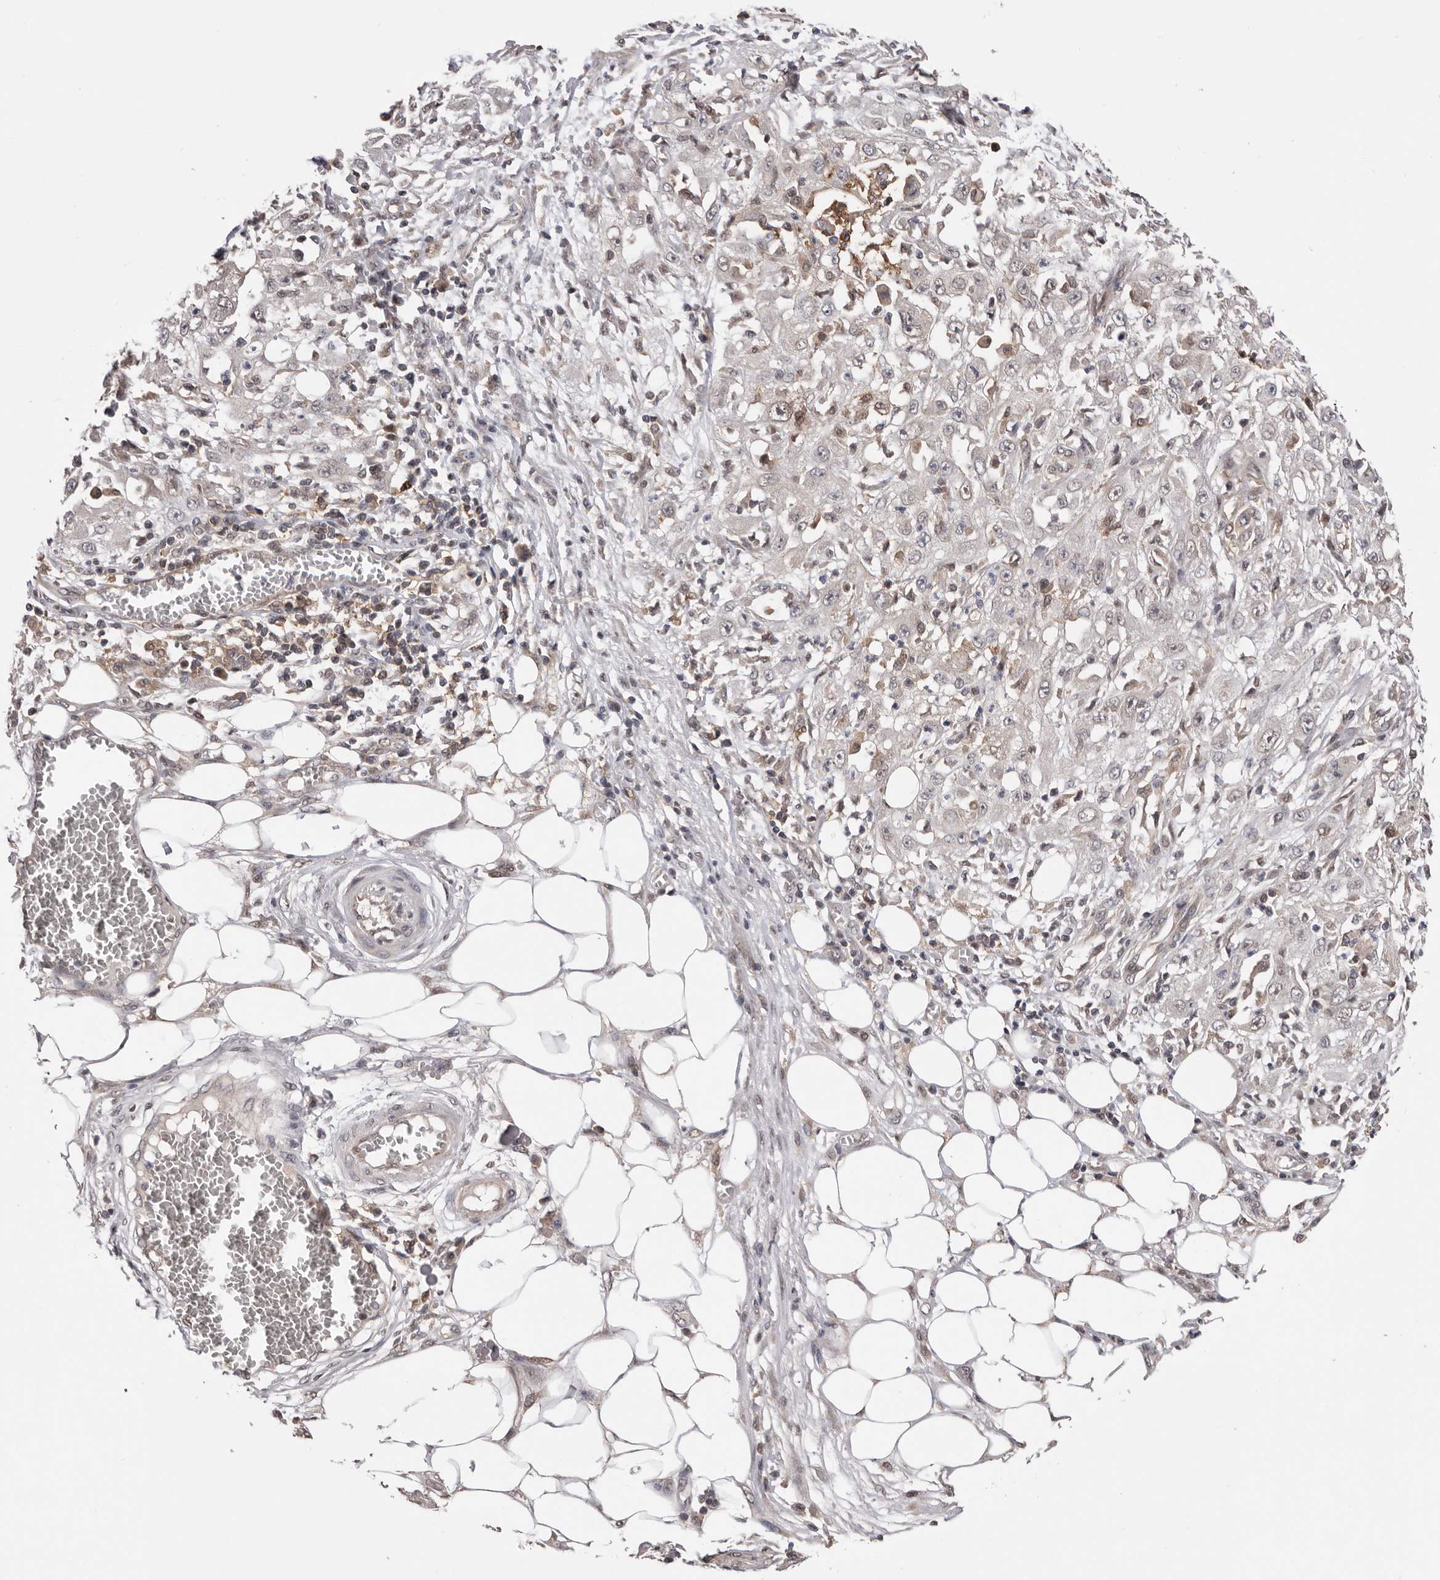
{"staining": {"intensity": "negative", "quantity": "none", "location": "none"}, "tissue": "skin cancer", "cell_type": "Tumor cells", "image_type": "cancer", "snomed": [{"axis": "morphology", "description": "Squamous cell carcinoma, NOS"}, {"axis": "morphology", "description": "Squamous cell carcinoma, metastatic, NOS"}, {"axis": "topography", "description": "Skin"}, {"axis": "topography", "description": "Lymph node"}], "caption": "High power microscopy photomicrograph of an immunohistochemistry histopathology image of skin cancer (squamous cell carcinoma), revealing no significant staining in tumor cells.", "gene": "MOGAT2", "patient": {"sex": "male", "age": 75}}